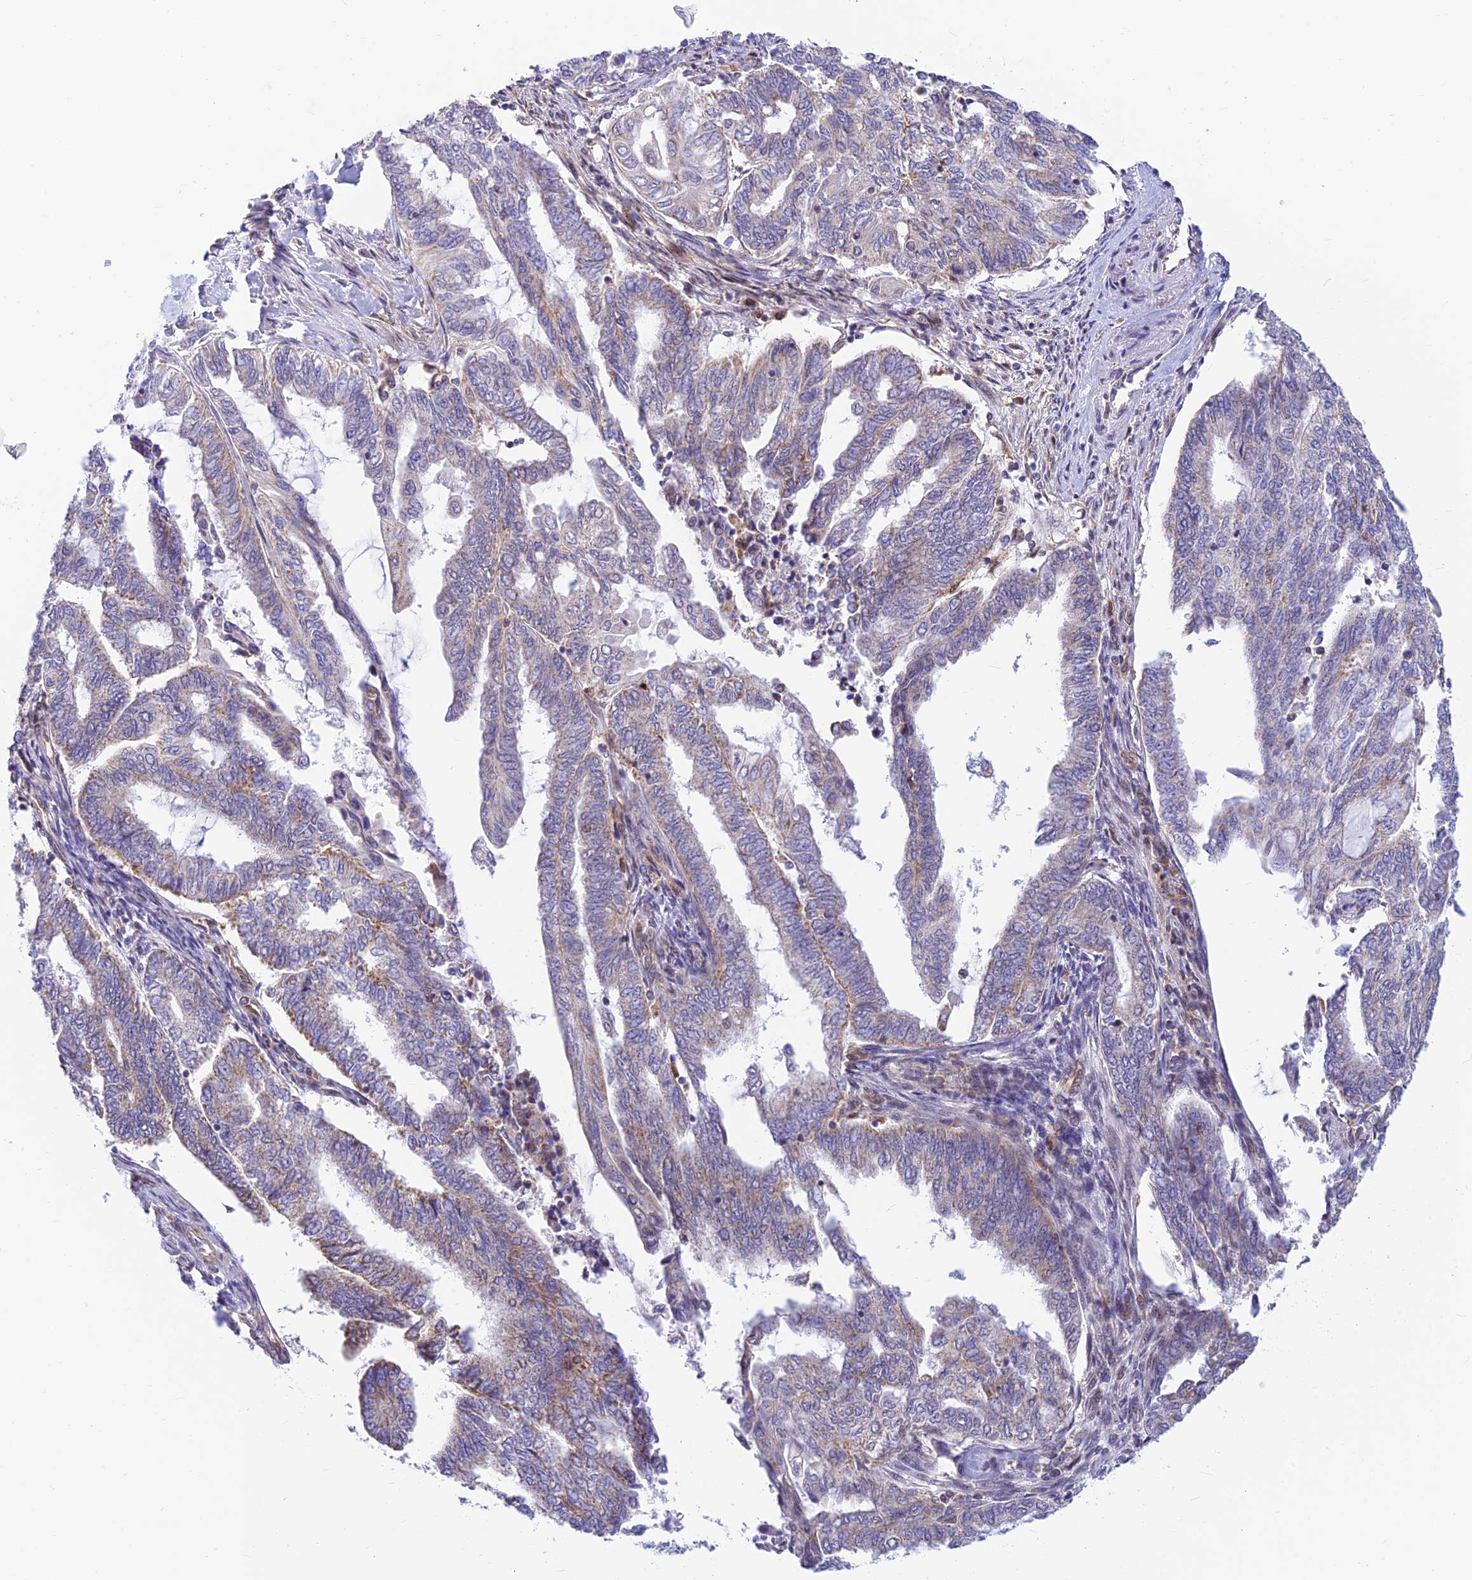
{"staining": {"intensity": "weak", "quantity": "<25%", "location": "cytoplasmic/membranous"}, "tissue": "endometrial cancer", "cell_type": "Tumor cells", "image_type": "cancer", "snomed": [{"axis": "morphology", "description": "Adenocarcinoma, NOS"}, {"axis": "topography", "description": "Uterus"}, {"axis": "topography", "description": "Endometrium"}], "caption": "The photomicrograph shows no significant expression in tumor cells of endometrial adenocarcinoma.", "gene": "LYSMD2", "patient": {"sex": "female", "age": 70}}